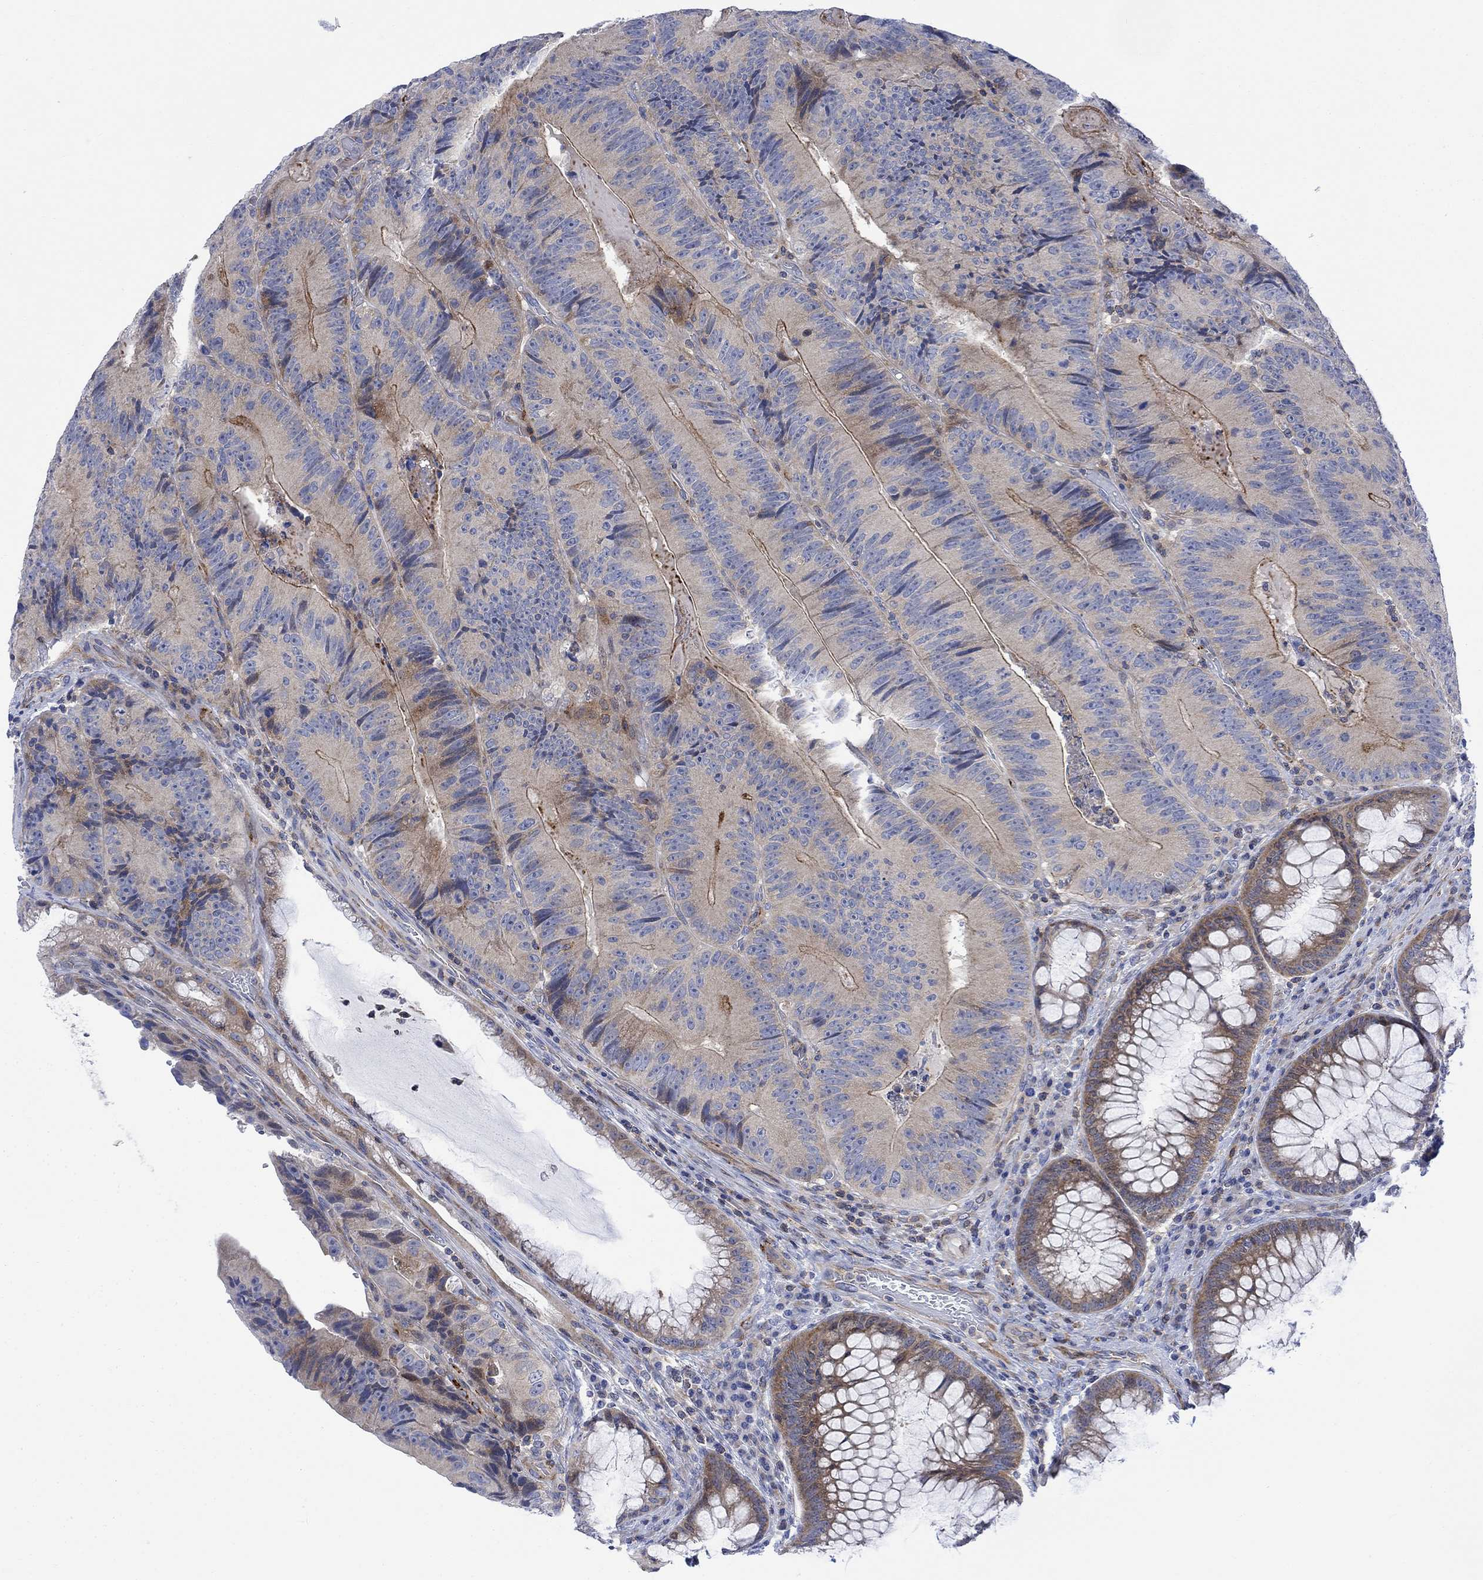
{"staining": {"intensity": "moderate", "quantity": "<25%", "location": "cytoplasmic/membranous"}, "tissue": "colorectal cancer", "cell_type": "Tumor cells", "image_type": "cancer", "snomed": [{"axis": "morphology", "description": "Adenocarcinoma, NOS"}, {"axis": "topography", "description": "Colon"}], "caption": "Protein analysis of colorectal adenocarcinoma tissue displays moderate cytoplasmic/membranous expression in approximately <25% of tumor cells.", "gene": "ARSK", "patient": {"sex": "female", "age": 86}}